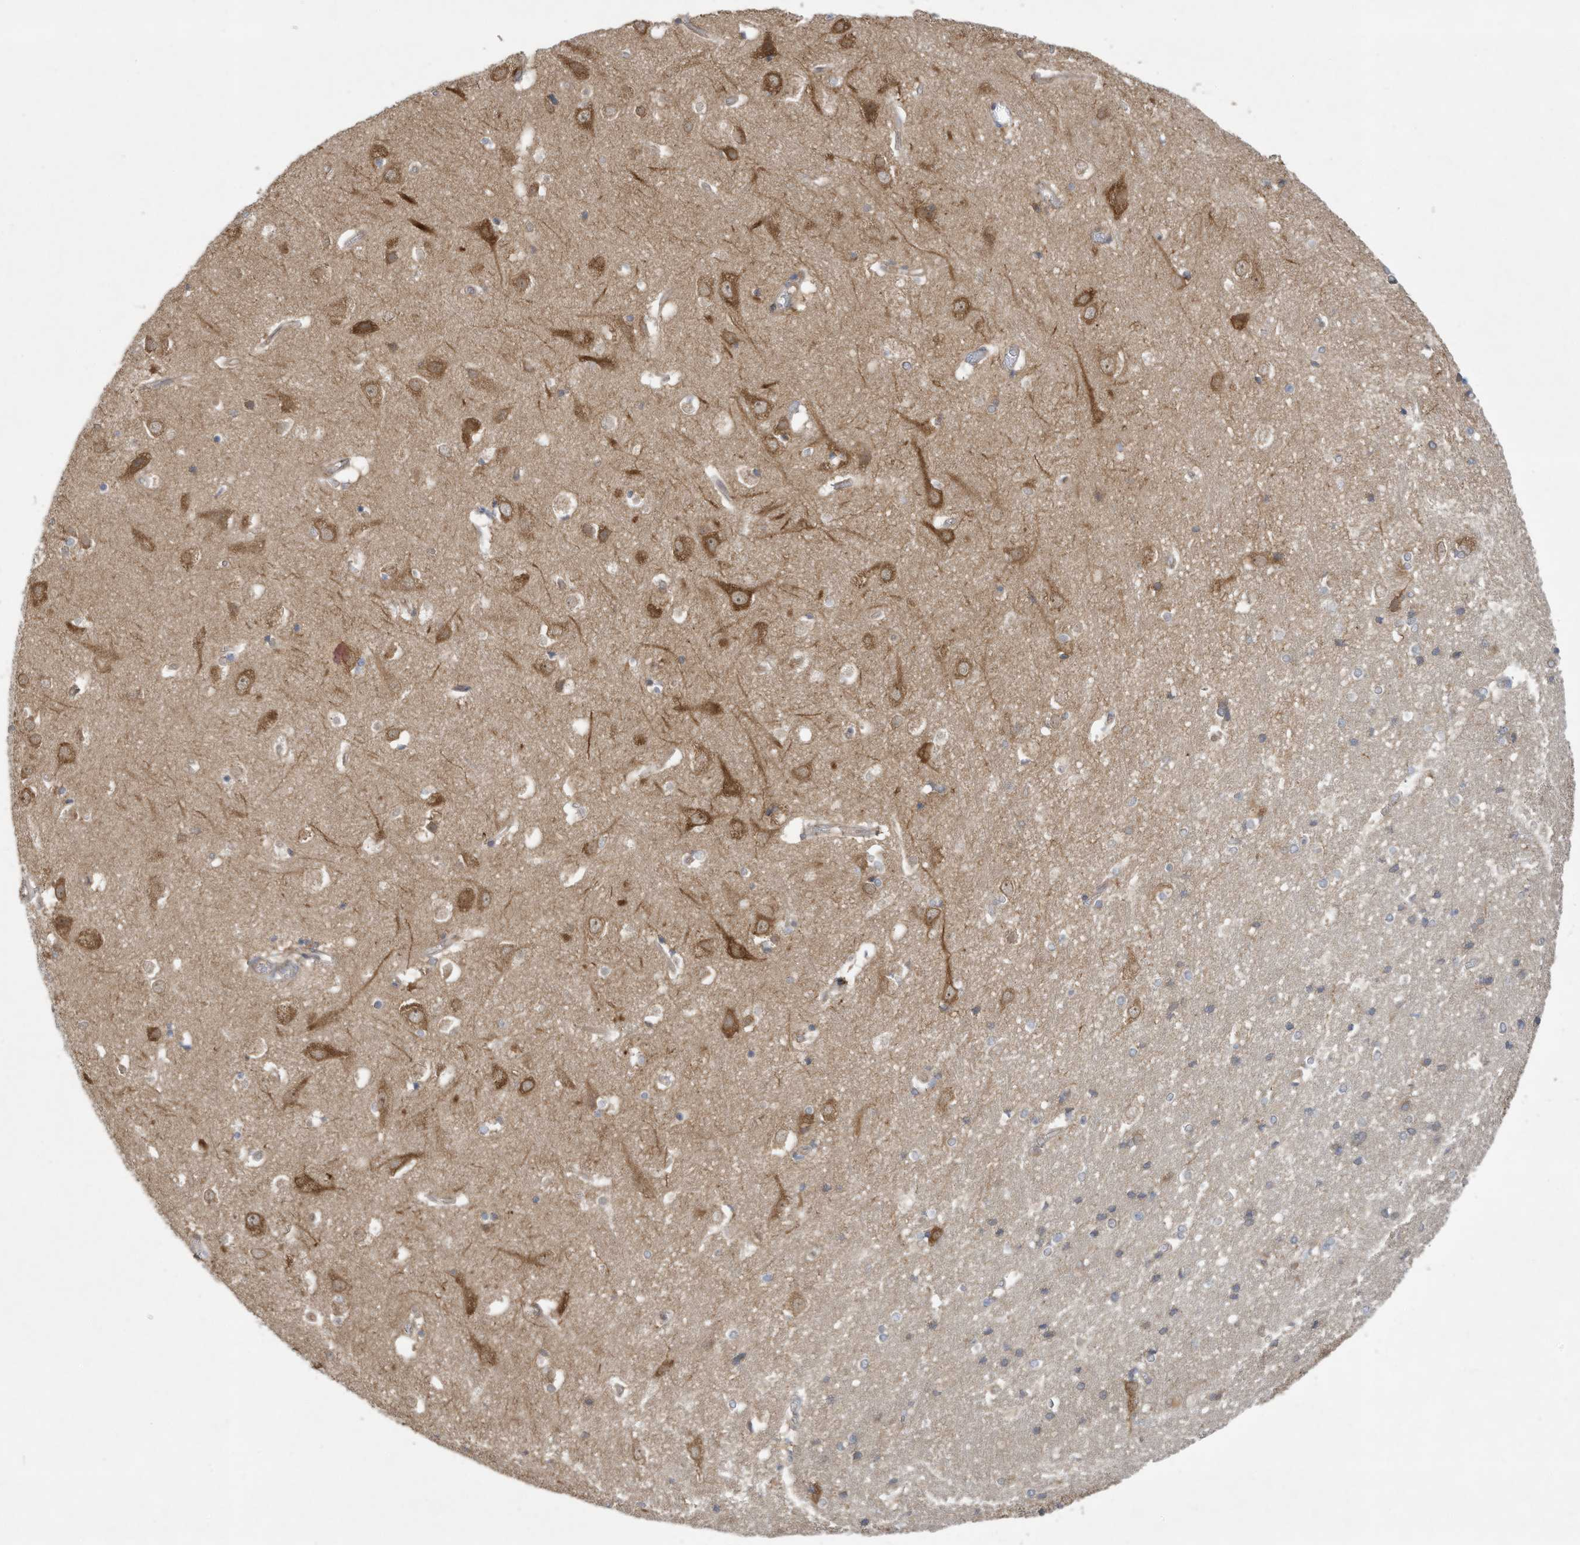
{"staining": {"intensity": "weak", "quantity": ">75%", "location": "cytoplasmic/membranous"}, "tissue": "cerebral cortex", "cell_type": "Endothelial cells", "image_type": "normal", "snomed": [{"axis": "morphology", "description": "Normal tissue, NOS"}, {"axis": "topography", "description": "Cerebral cortex"}], "caption": "An immunohistochemistry histopathology image of benign tissue is shown. Protein staining in brown highlights weak cytoplasmic/membranous positivity in cerebral cortex within endothelial cells.", "gene": "USE1", "patient": {"sex": "male", "age": 54}}